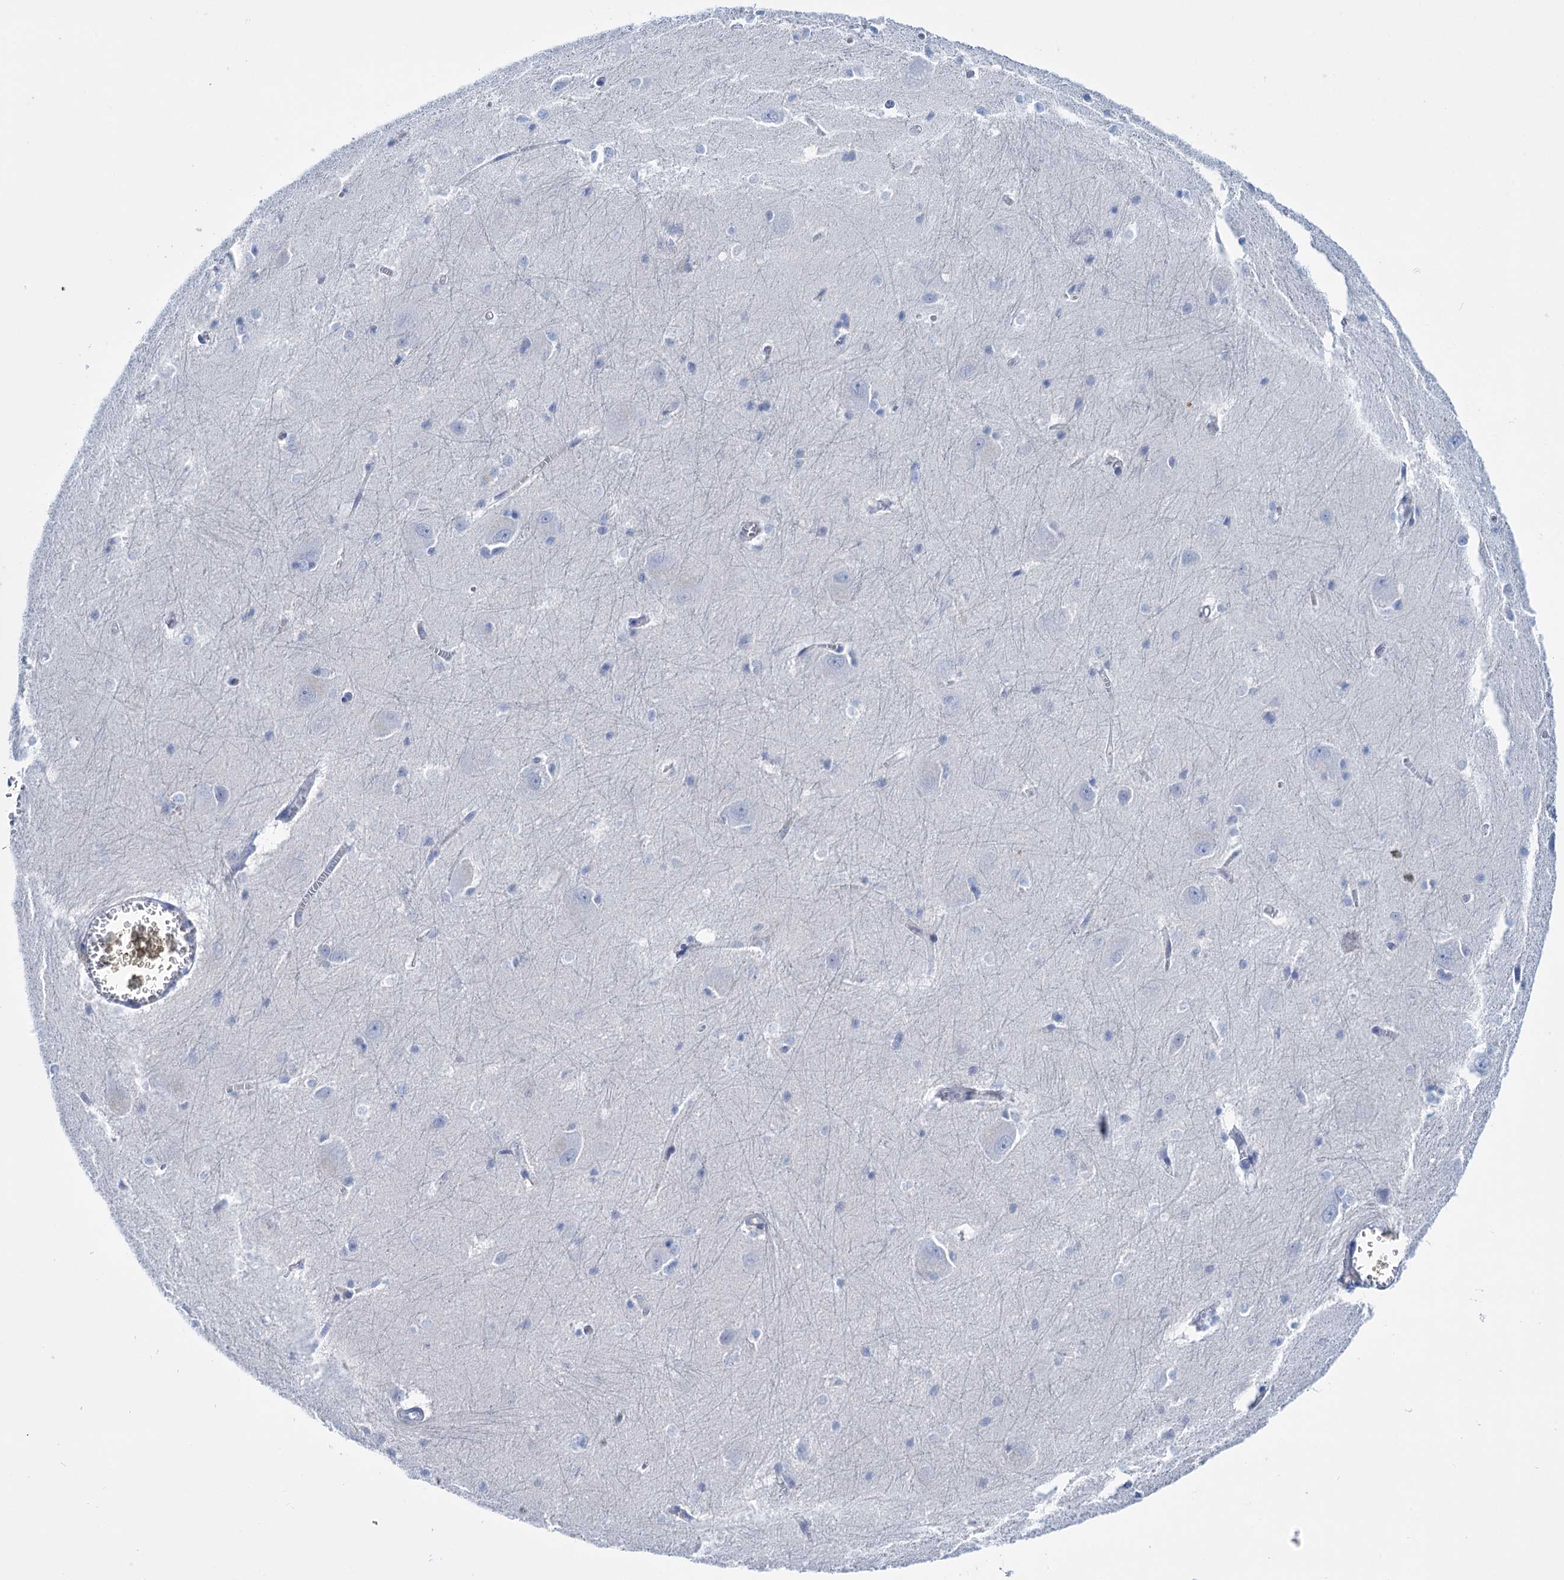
{"staining": {"intensity": "negative", "quantity": "none", "location": "none"}, "tissue": "caudate", "cell_type": "Glial cells", "image_type": "normal", "snomed": [{"axis": "morphology", "description": "Normal tissue, NOS"}, {"axis": "topography", "description": "Lateral ventricle wall"}], "caption": "A photomicrograph of human caudate is negative for staining in glial cells. Nuclei are stained in blue.", "gene": "FAAP20", "patient": {"sex": "male", "age": 37}}